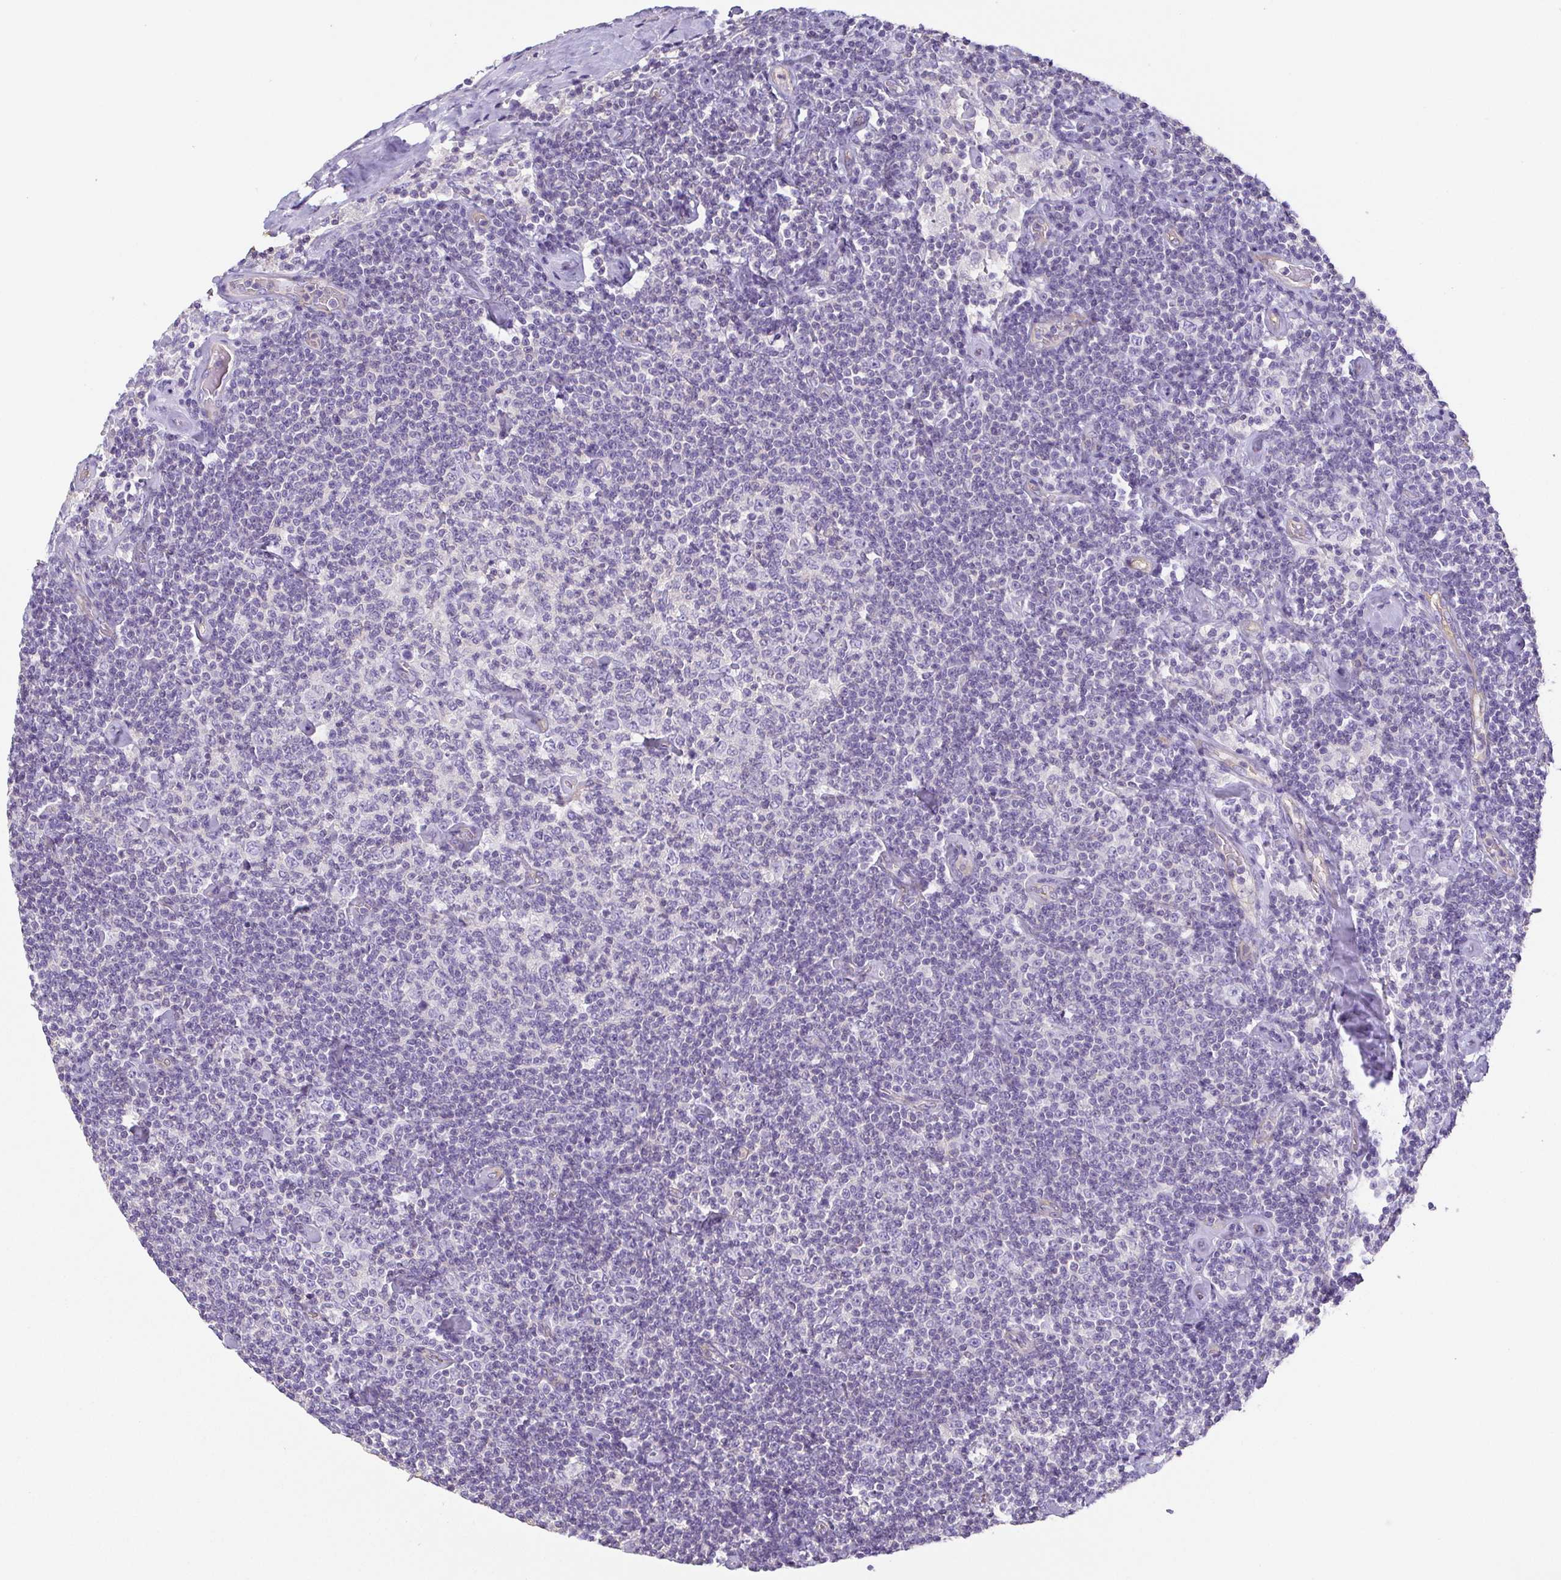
{"staining": {"intensity": "negative", "quantity": "none", "location": "none"}, "tissue": "lymphoma", "cell_type": "Tumor cells", "image_type": "cancer", "snomed": [{"axis": "morphology", "description": "Malignant lymphoma, non-Hodgkin's type, Low grade"}, {"axis": "topography", "description": "Lymph node"}], "caption": "High power microscopy micrograph of an IHC image of malignant lymphoma, non-Hodgkin's type (low-grade), revealing no significant staining in tumor cells.", "gene": "MYL6", "patient": {"sex": "male", "age": 81}}